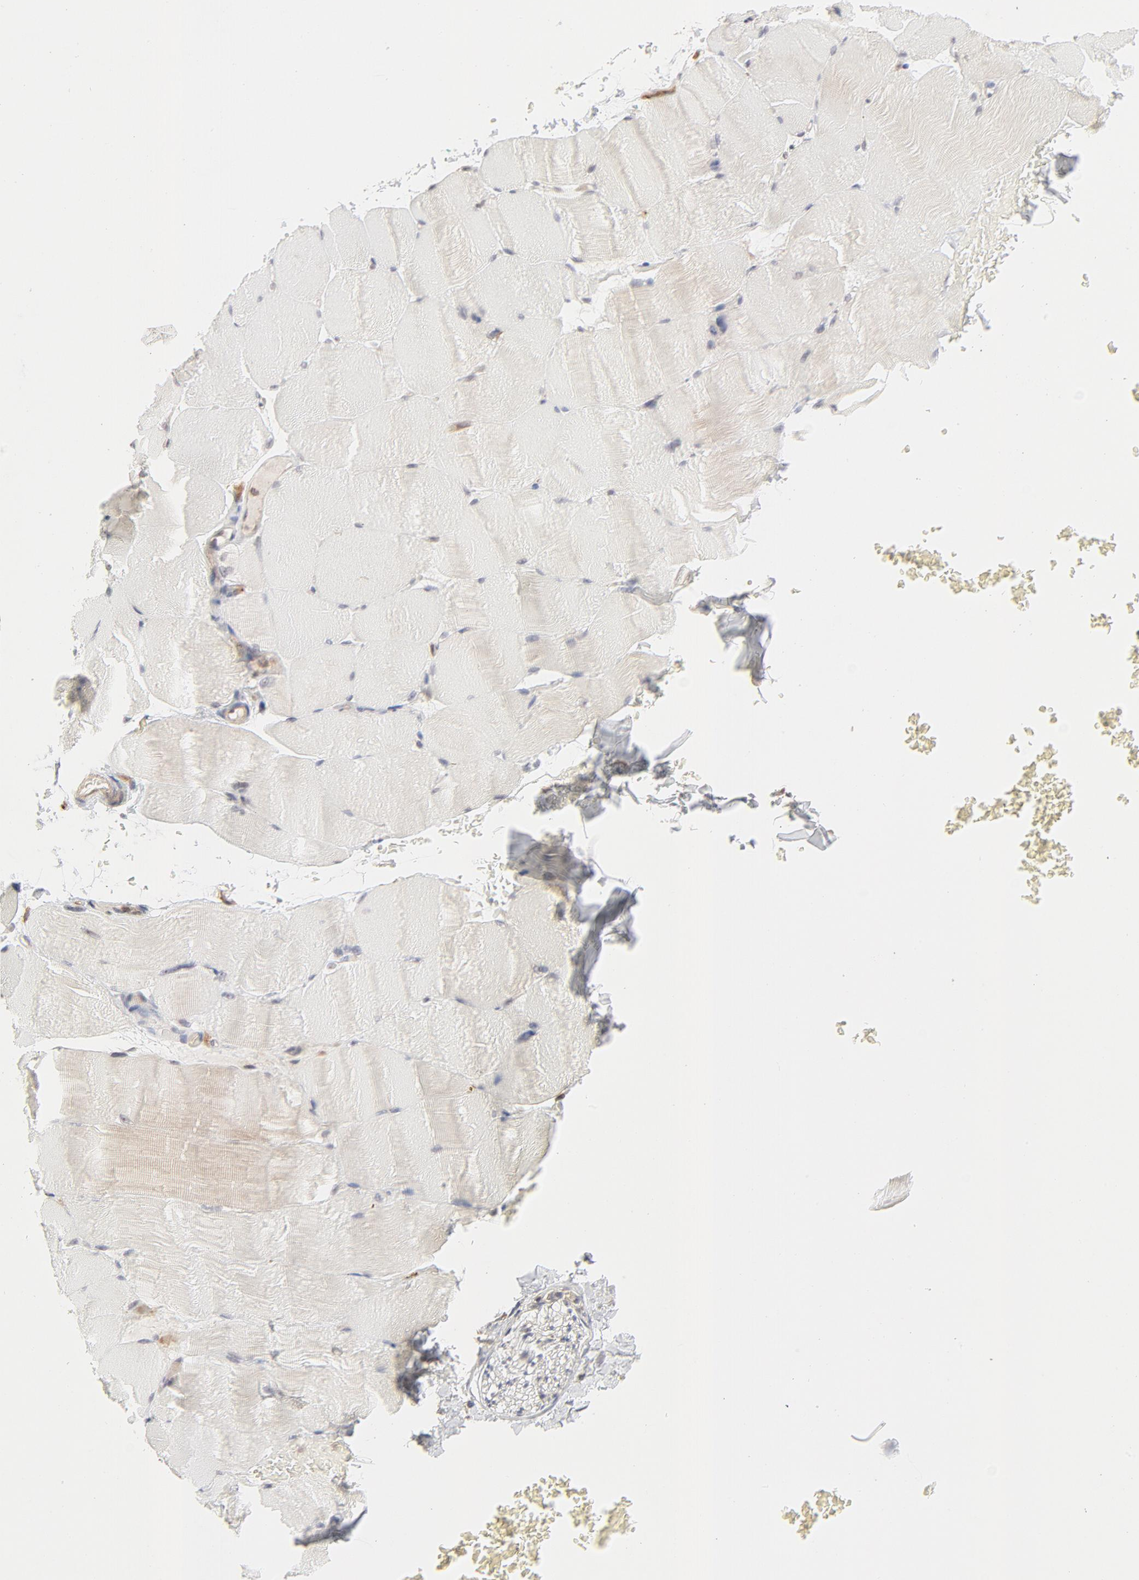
{"staining": {"intensity": "weak", "quantity": "25%-75%", "location": "cytoplasmic/membranous"}, "tissue": "skeletal muscle", "cell_type": "Myocytes", "image_type": "normal", "snomed": [{"axis": "morphology", "description": "Normal tissue, NOS"}, {"axis": "topography", "description": "Skeletal muscle"}], "caption": "Immunohistochemistry image of unremarkable human skeletal muscle stained for a protein (brown), which reveals low levels of weak cytoplasmic/membranous staining in approximately 25%-75% of myocytes.", "gene": "RAB5C", "patient": {"sex": "female", "age": 37}}